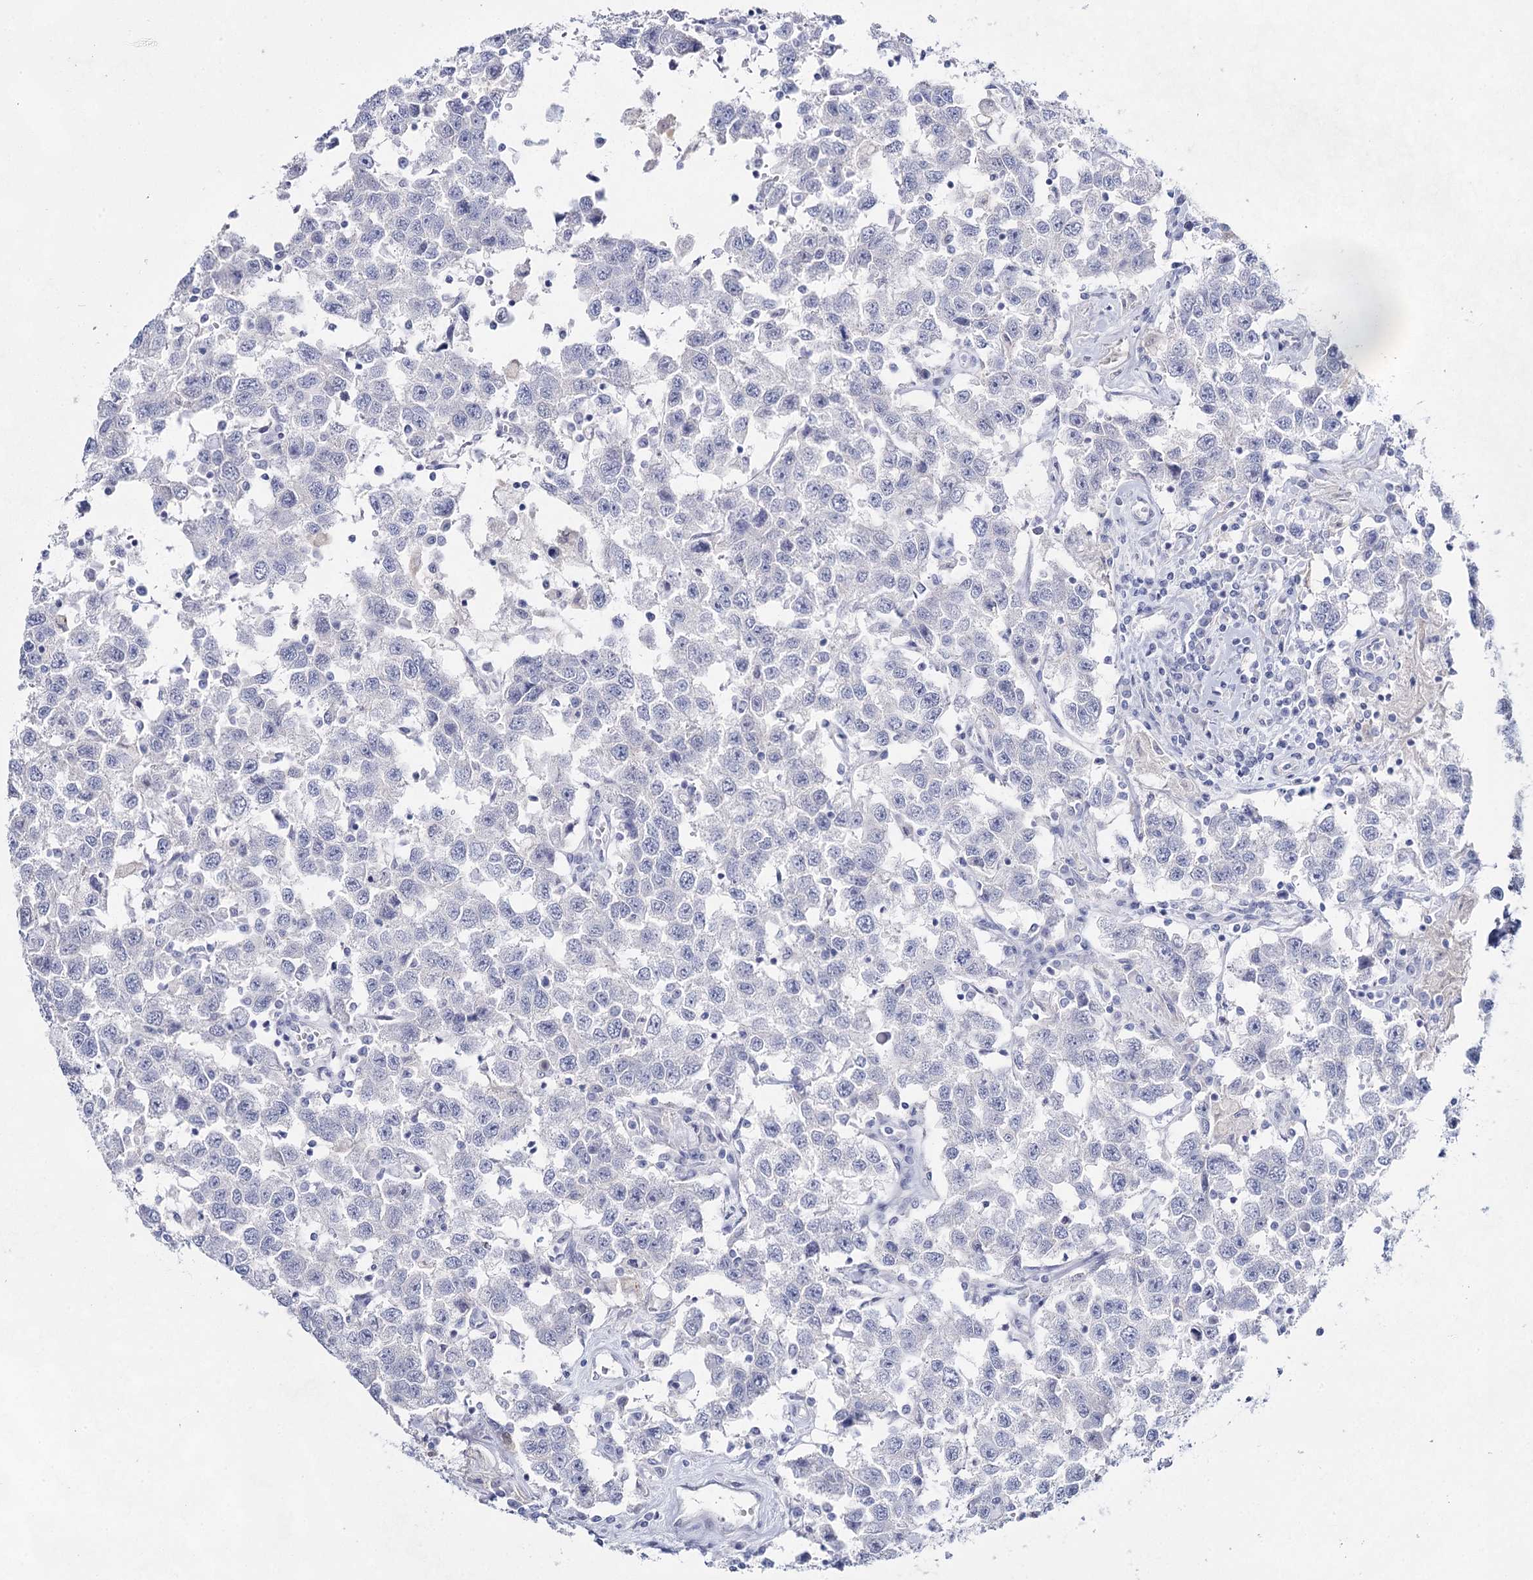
{"staining": {"intensity": "negative", "quantity": "none", "location": "none"}, "tissue": "testis cancer", "cell_type": "Tumor cells", "image_type": "cancer", "snomed": [{"axis": "morphology", "description": "Seminoma, NOS"}, {"axis": "topography", "description": "Testis"}], "caption": "DAB immunohistochemical staining of human seminoma (testis) shows no significant expression in tumor cells. (Brightfield microscopy of DAB immunohistochemistry (IHC) at high magnification).", "gene": "SLC17A2", "patient": {"sex": "male", "age": 41}}